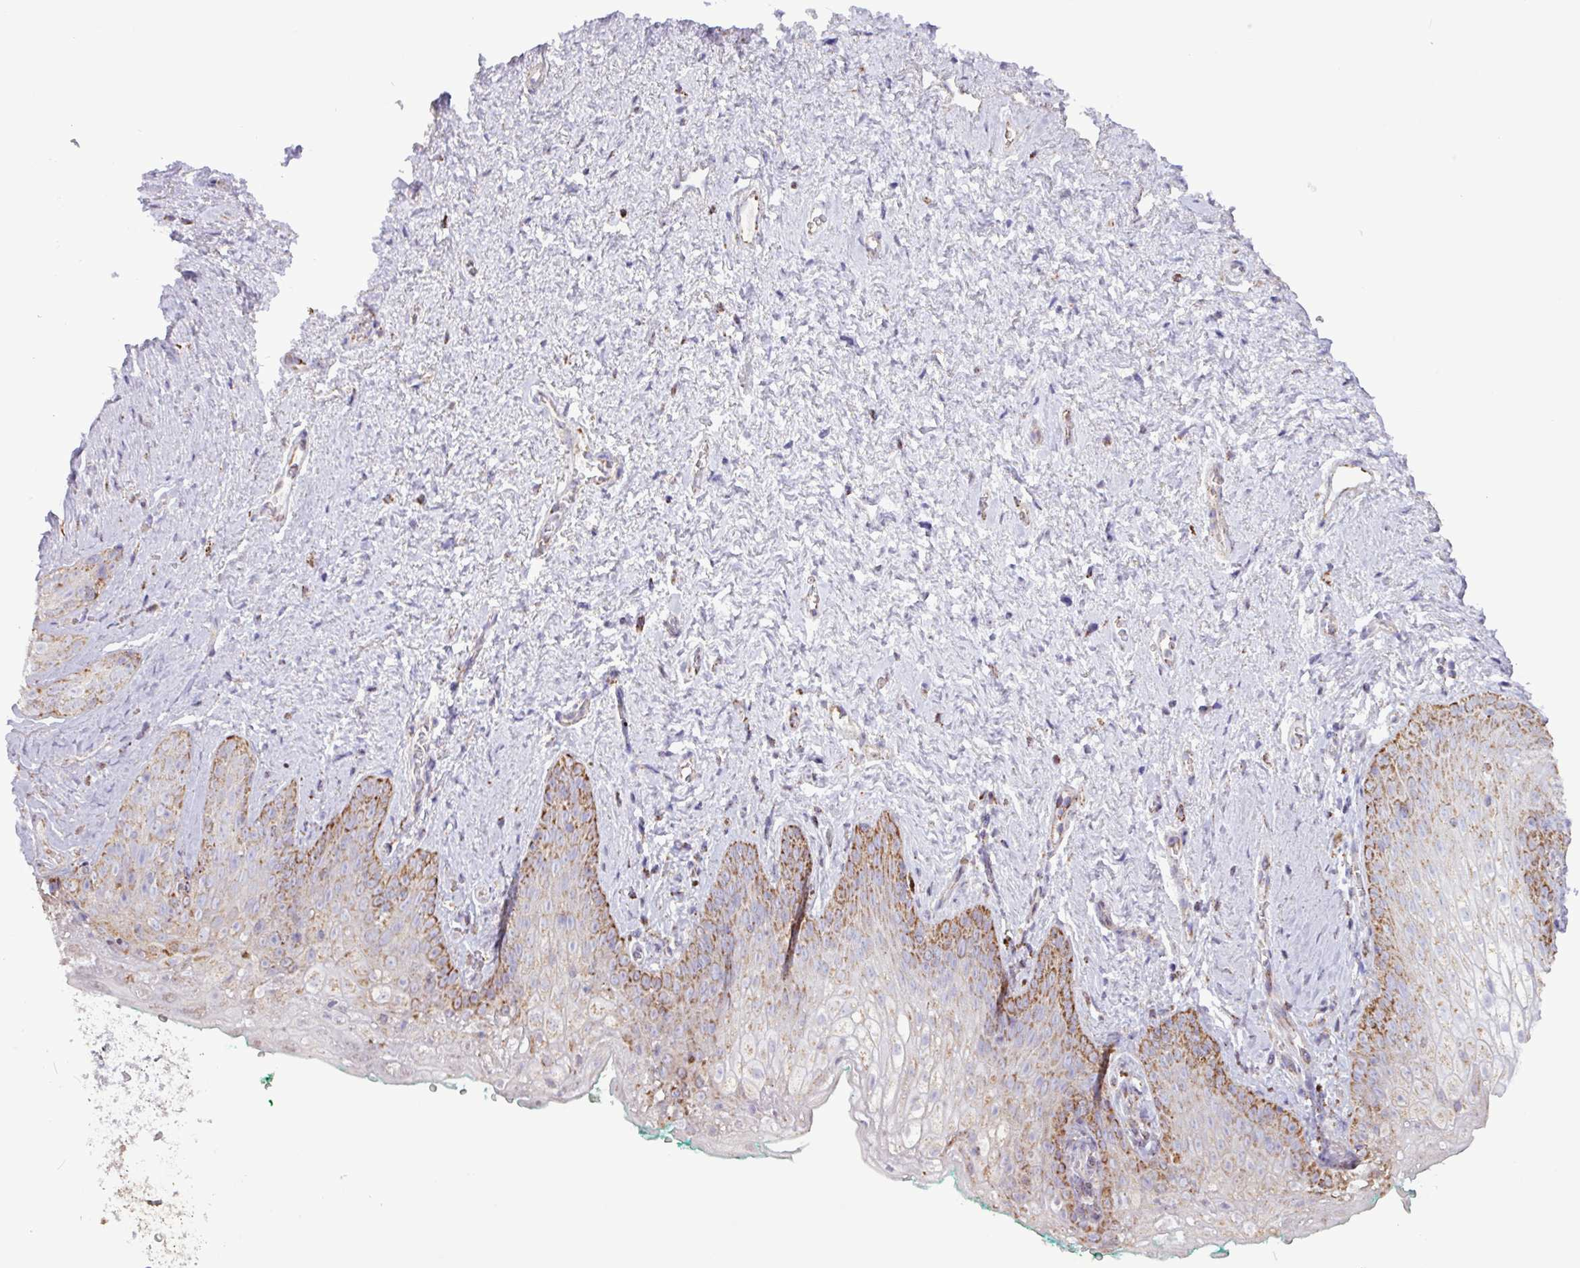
{"staining": {"intensity": "moderate", "quantity": "25%-75%", "location": "cytoplasmic/membranous"}, "tissue": "vagina", "cell_type": "Squamous epithelial cells", "image_type": "normal", "snomed": [{"axis": "morphology", "description": "Normal tissue, NOS"}, {"axis": "topography", "description": "Vulva"}, {"axis": "topography", "description": "Vagina"}, {"axis": "topography", "description": "Peripheral nerve tissue"}], "caption": "Human vagina stained for a protein (brown) demonstrates moderate cytoplasmic/membranous positive expression in about 25%-75% of squamous epithelial cells.", "gene": "RTL3", "patient": {"sex": "female", "age": 66}}